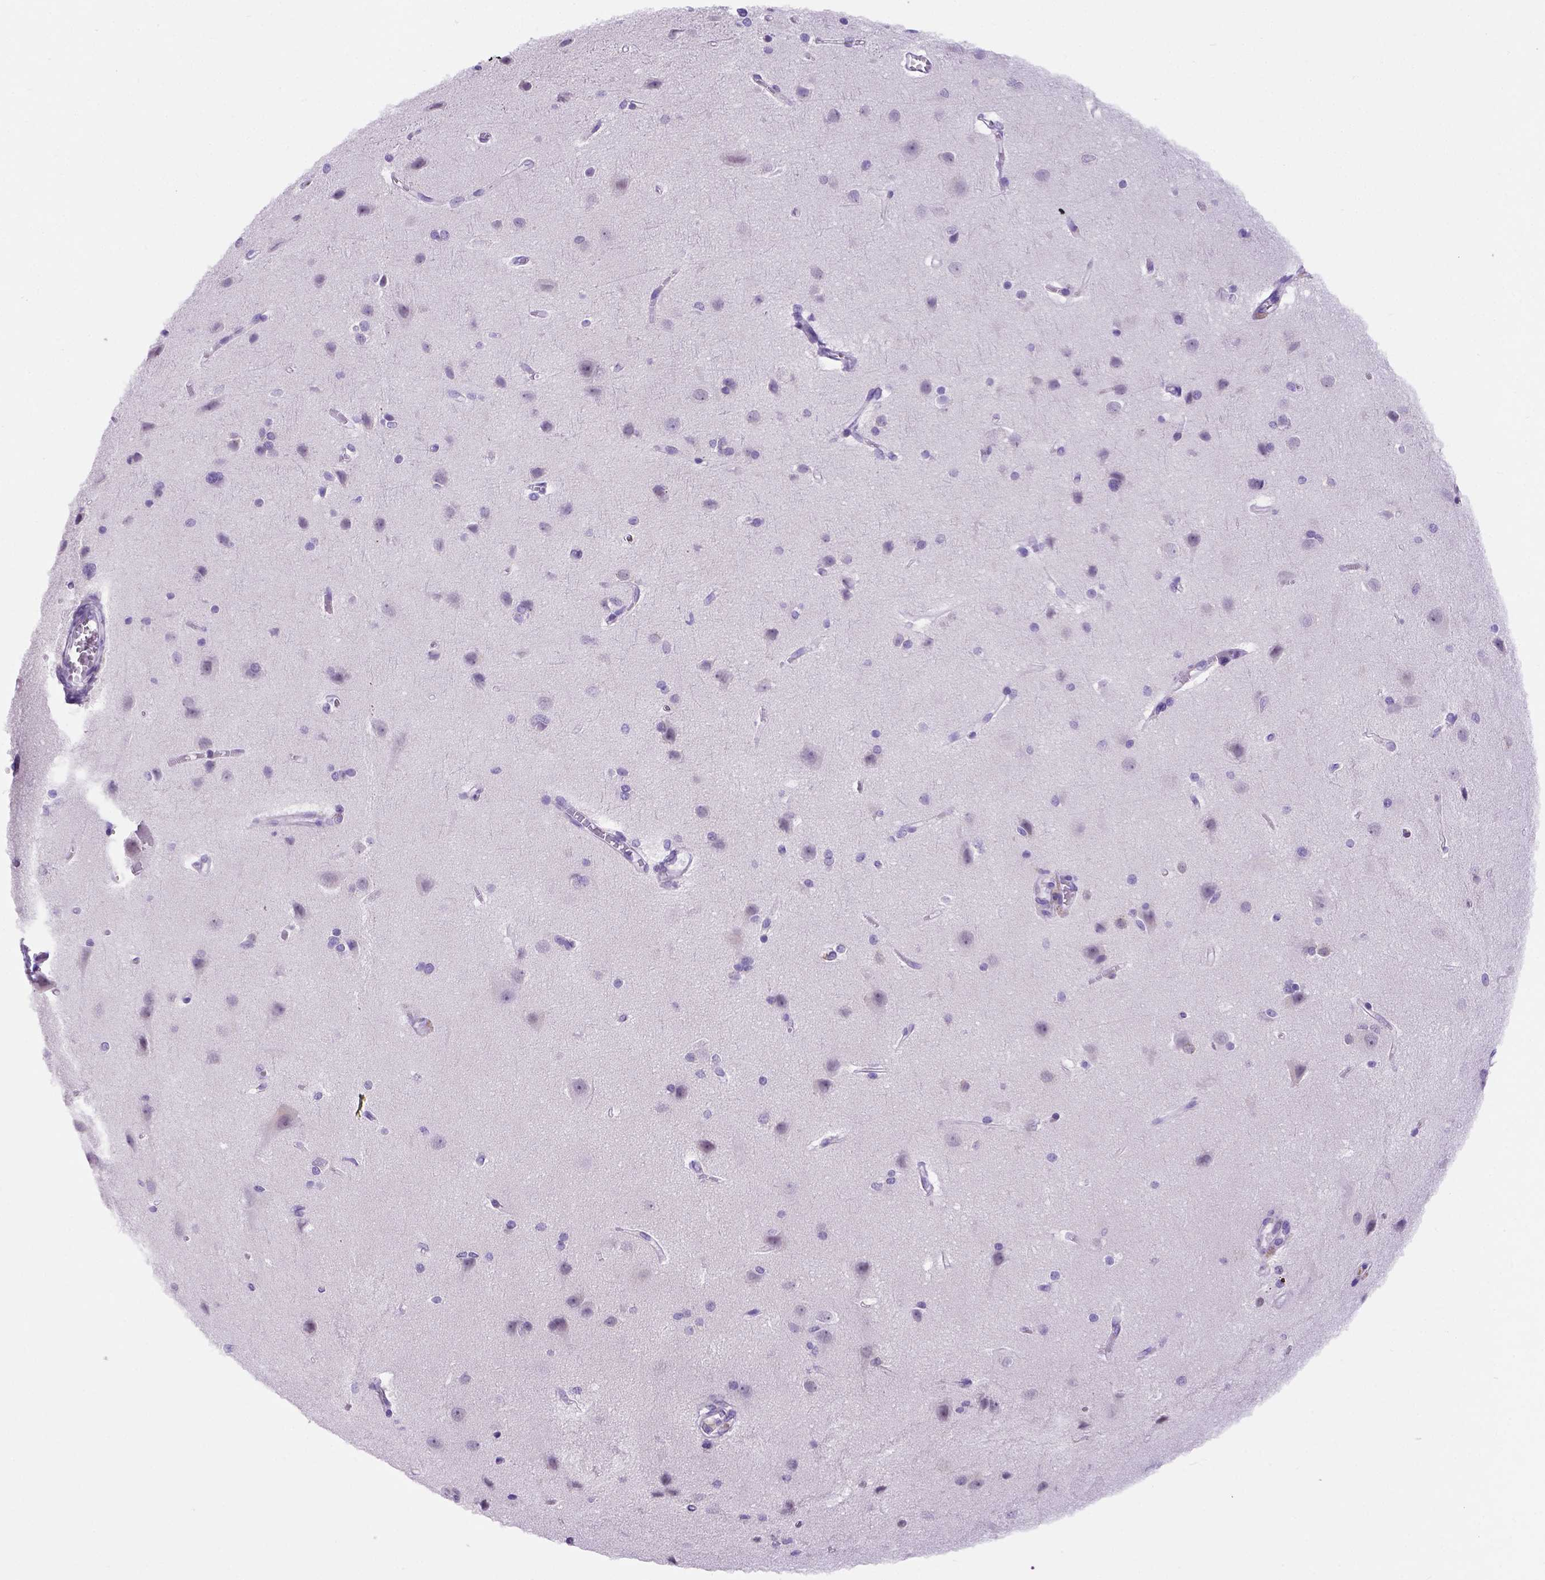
{"staining": {"intensity": "negative", "quantity": "none", "location": "none"}, "tissue": "cerebral cortex", "cell_type": "Endothelial cells", "image_type": "normal", "snomed": [{"axis": "morphology", "description": "Normal tissue, NOS"}, {"axis": "topography", "description": "Cerebral cortex"}], "caption": "Immunohistochemistry (IHC) image of normal human cerebral cortex stained for a protein (brown), which exhibits no positivity in endothelial cells. (Stains: DAB (3,3'-diaminobenzidine) IHC with hematoxylin counter stain, Microscopy: brightfield microscopy at high magnification).", "gene": "FOXI1", "patient": {"sex": "male", "age": 37}}